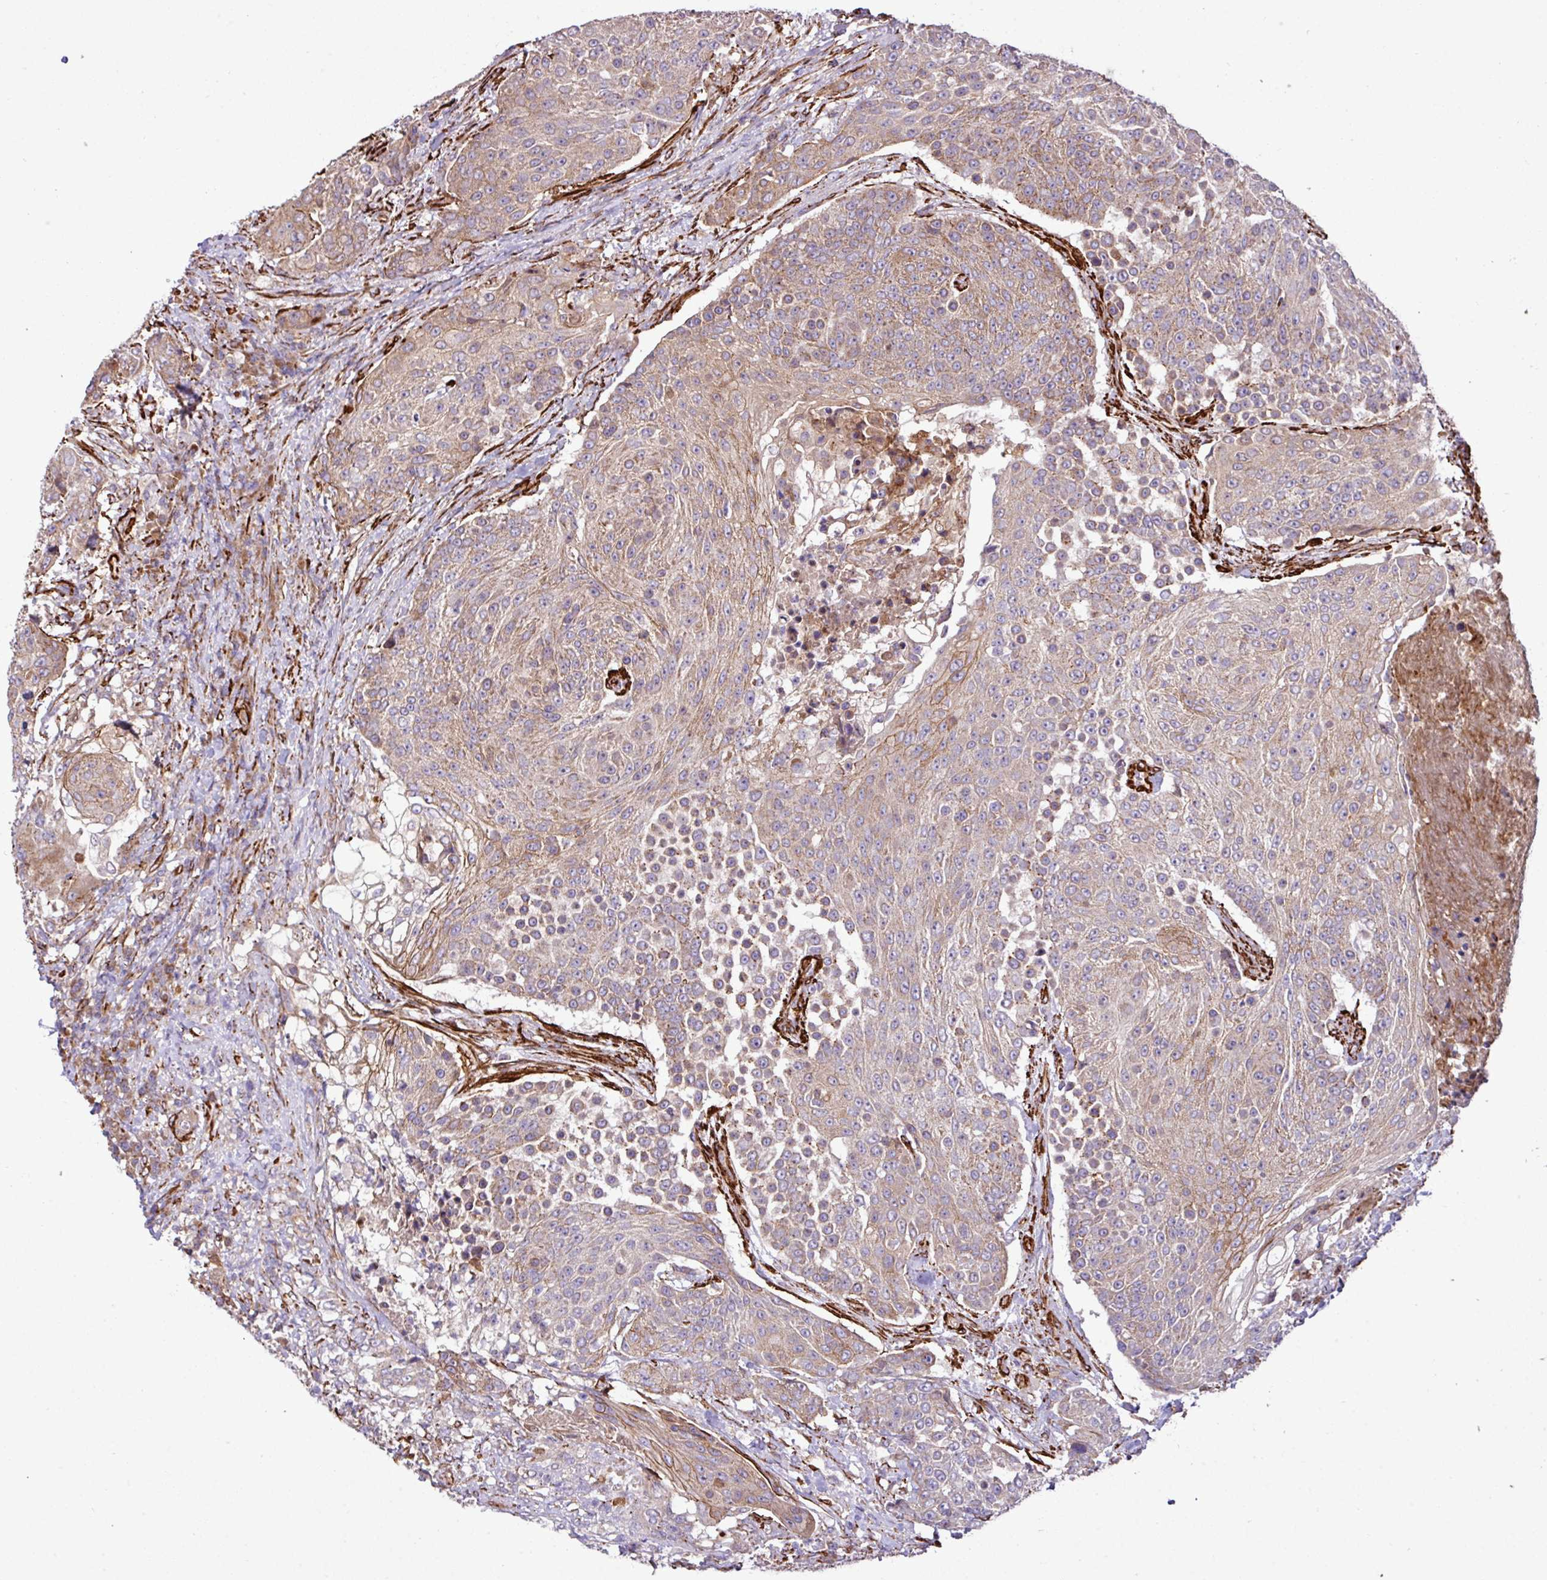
{"staining": {"intensity": "moderate", "quantity": "25%-75%", "location": "cytoplasmic/membranous"}, "tissue": "urothelial cancer", "cell_type": "Tumor cells", "image_type": "cancer", "snomed": [{"axis": "morphology", "description": "Urothelial carcinoma, High grade"}, {"axis": "topography", "description": "Urinary bladder"}], "caption": "Protein expression analysis of human high-grade urothelial carcinoma reveals moderate cytoplasmic/membranous expression in approximately 25%-75% of tumor cells.", "gene": "FAM47E", "patient": {"sex": "female", "age": 63}}